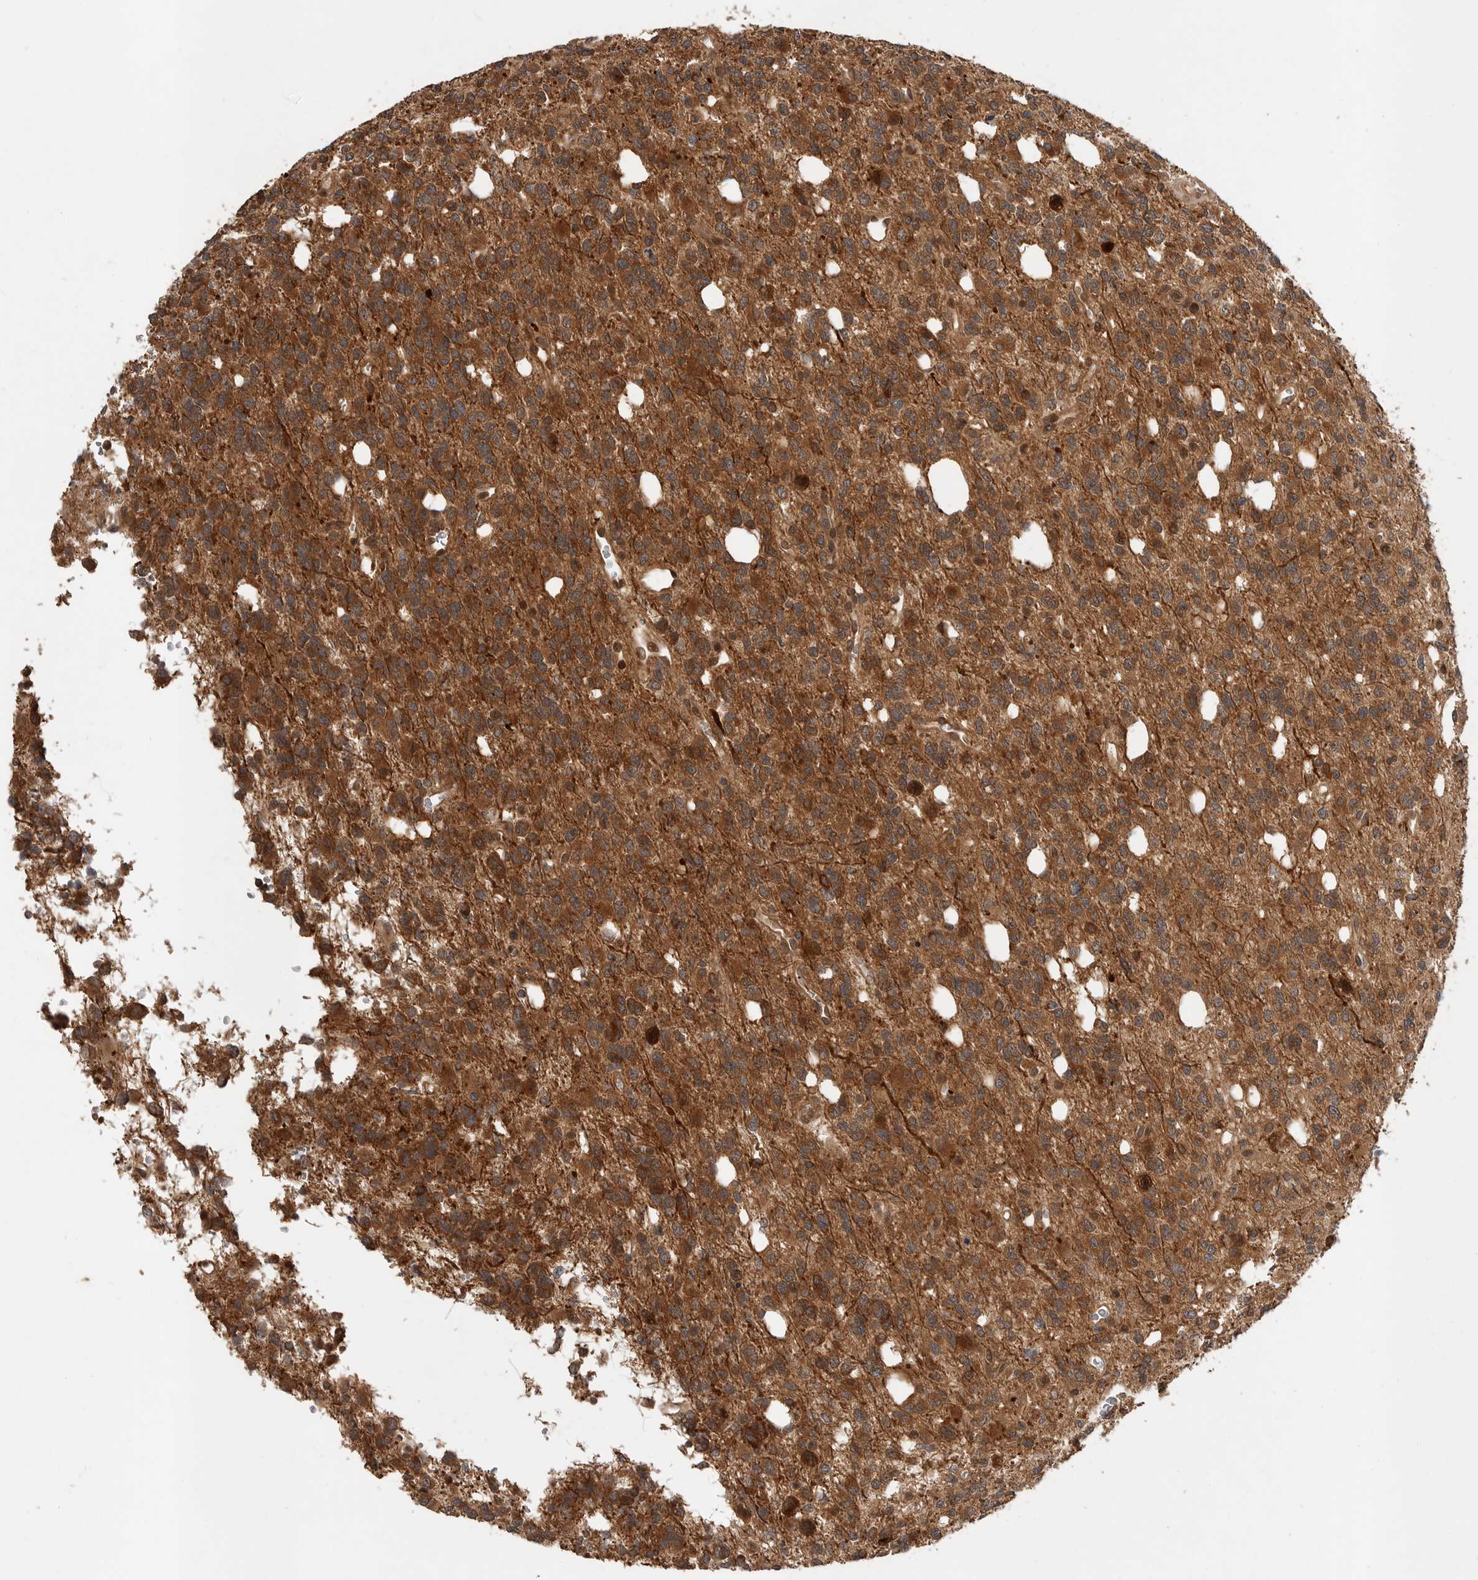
{"staining": {"intensity": "moderate", "quantity": ">75%", "location": "cytoplasmic/membranous"}, "tissue": "glioma", "cell_type": "Tumor cells", "image_type": "cancer", "snomed": [{"axis": "morphology", "description": "Glioma, malignant, High grade"}, {"axis": "topography", "description": "Brain"}], "caption": "Protein staining of glioma tissue shows moderate cytoplasmic/membranous positivity in about >75% of tumor cells. (brown staining indicates protein expression, while blue staining denotes nuclei).", "gene": "OSBPL9", "patient": {"sex": "female", "age": 62}}